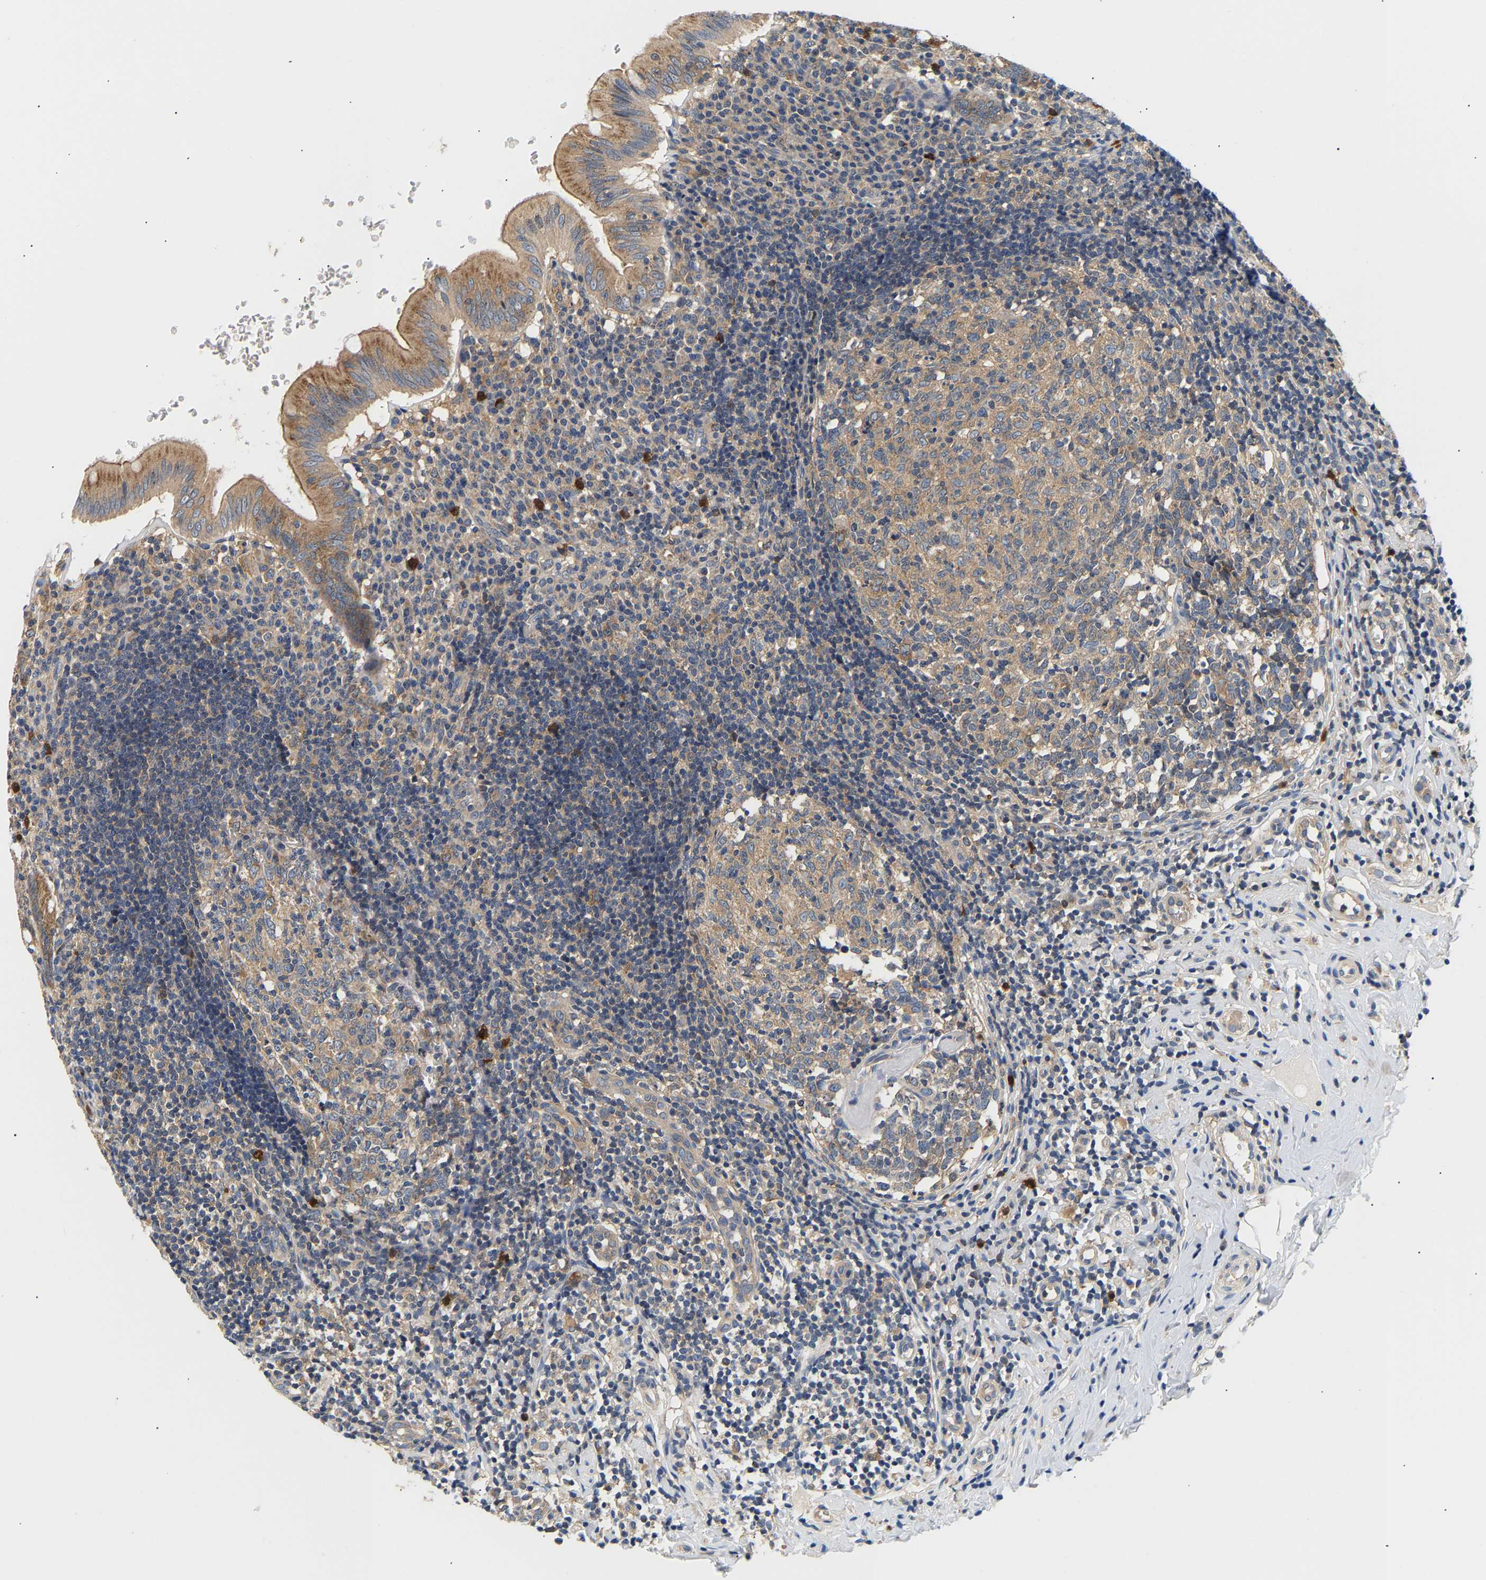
{"staining": {"intensity": "moderate", "quantity": ">75%", "location": "cytoplasmic/membranous"}, "tissue": "appendix", "cell_type": "Glandular cells", "image_type": "normal", "snomed": [{"axis": "morphology", "description": "Normal tissue, NOS"}, {"axis": "topography", "description": "Appendix"}], "caption": "This photomicrograph shows immunohistochemistry (IHC) staining of benign human appendix, with medium moderate cytoplasmic/membranous expression in about >75% of glandular cells.", "gene": "PPID", "patient": {"sex": "male", "age": 8}}